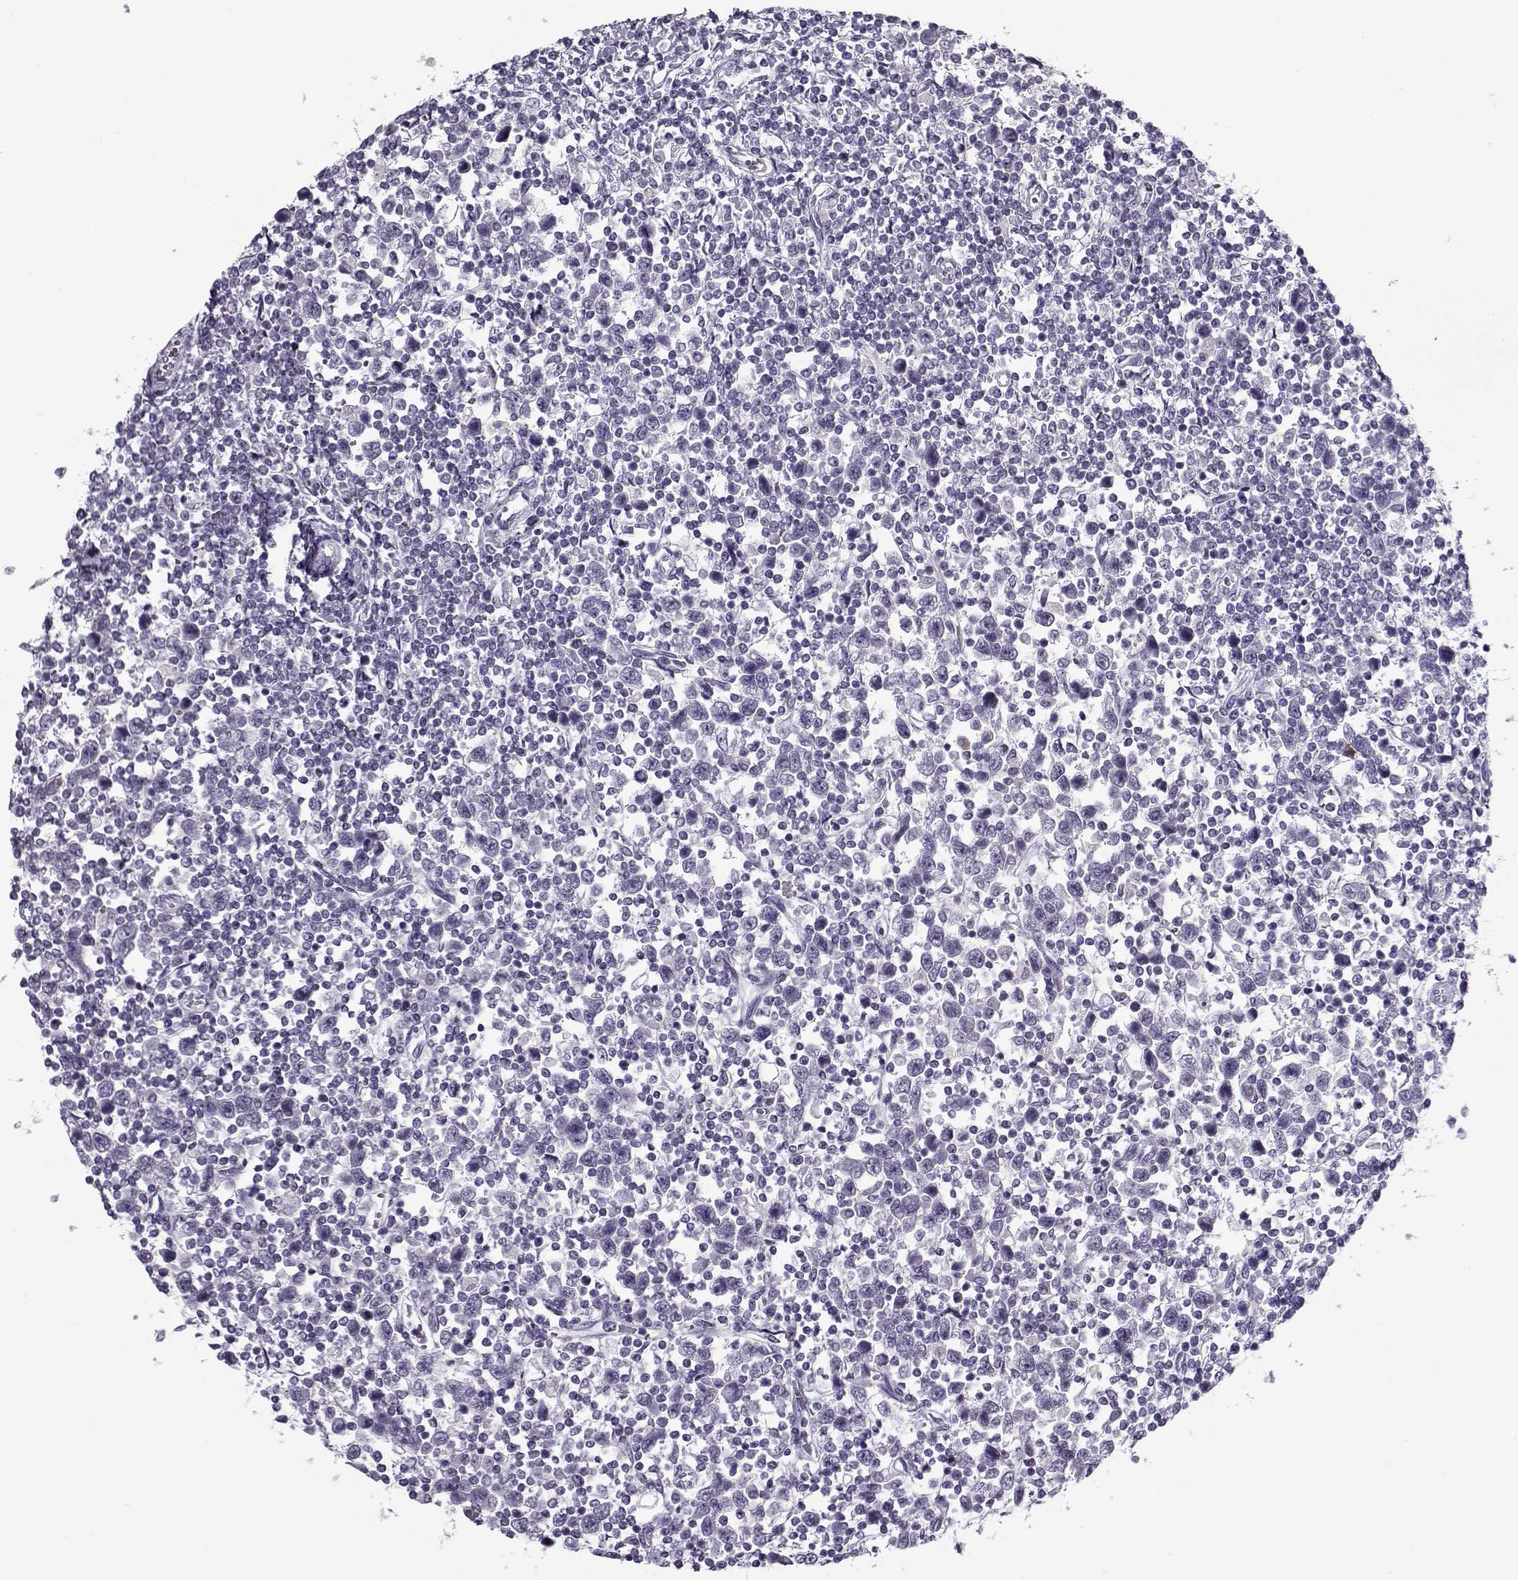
{"staining": {"intensity": "moderate", "quantity": "<25%", "location": "cytoplasmic/membranous"}, "tissue": "testis cancer", "cell_type": "Tumor cells", "image_type": "cancer", "snomed": [{"axis": "morphology", "description": "Normal tissue, NOS"}, {"axis": "morphology", "description": "Seminoma, NOS"}, {"axis": "topography", "description": "Testis"}, {"axis": "topography", "description": "Epididymis"}], "caption": "Protein expression analysis of human testis cancer (seminoma) reveals moderate cytoplasmic/membranous expression in about <25% of tumor cells.", "gene": "GAGE2A", "patient": {"sex": "male", "age": 34}}